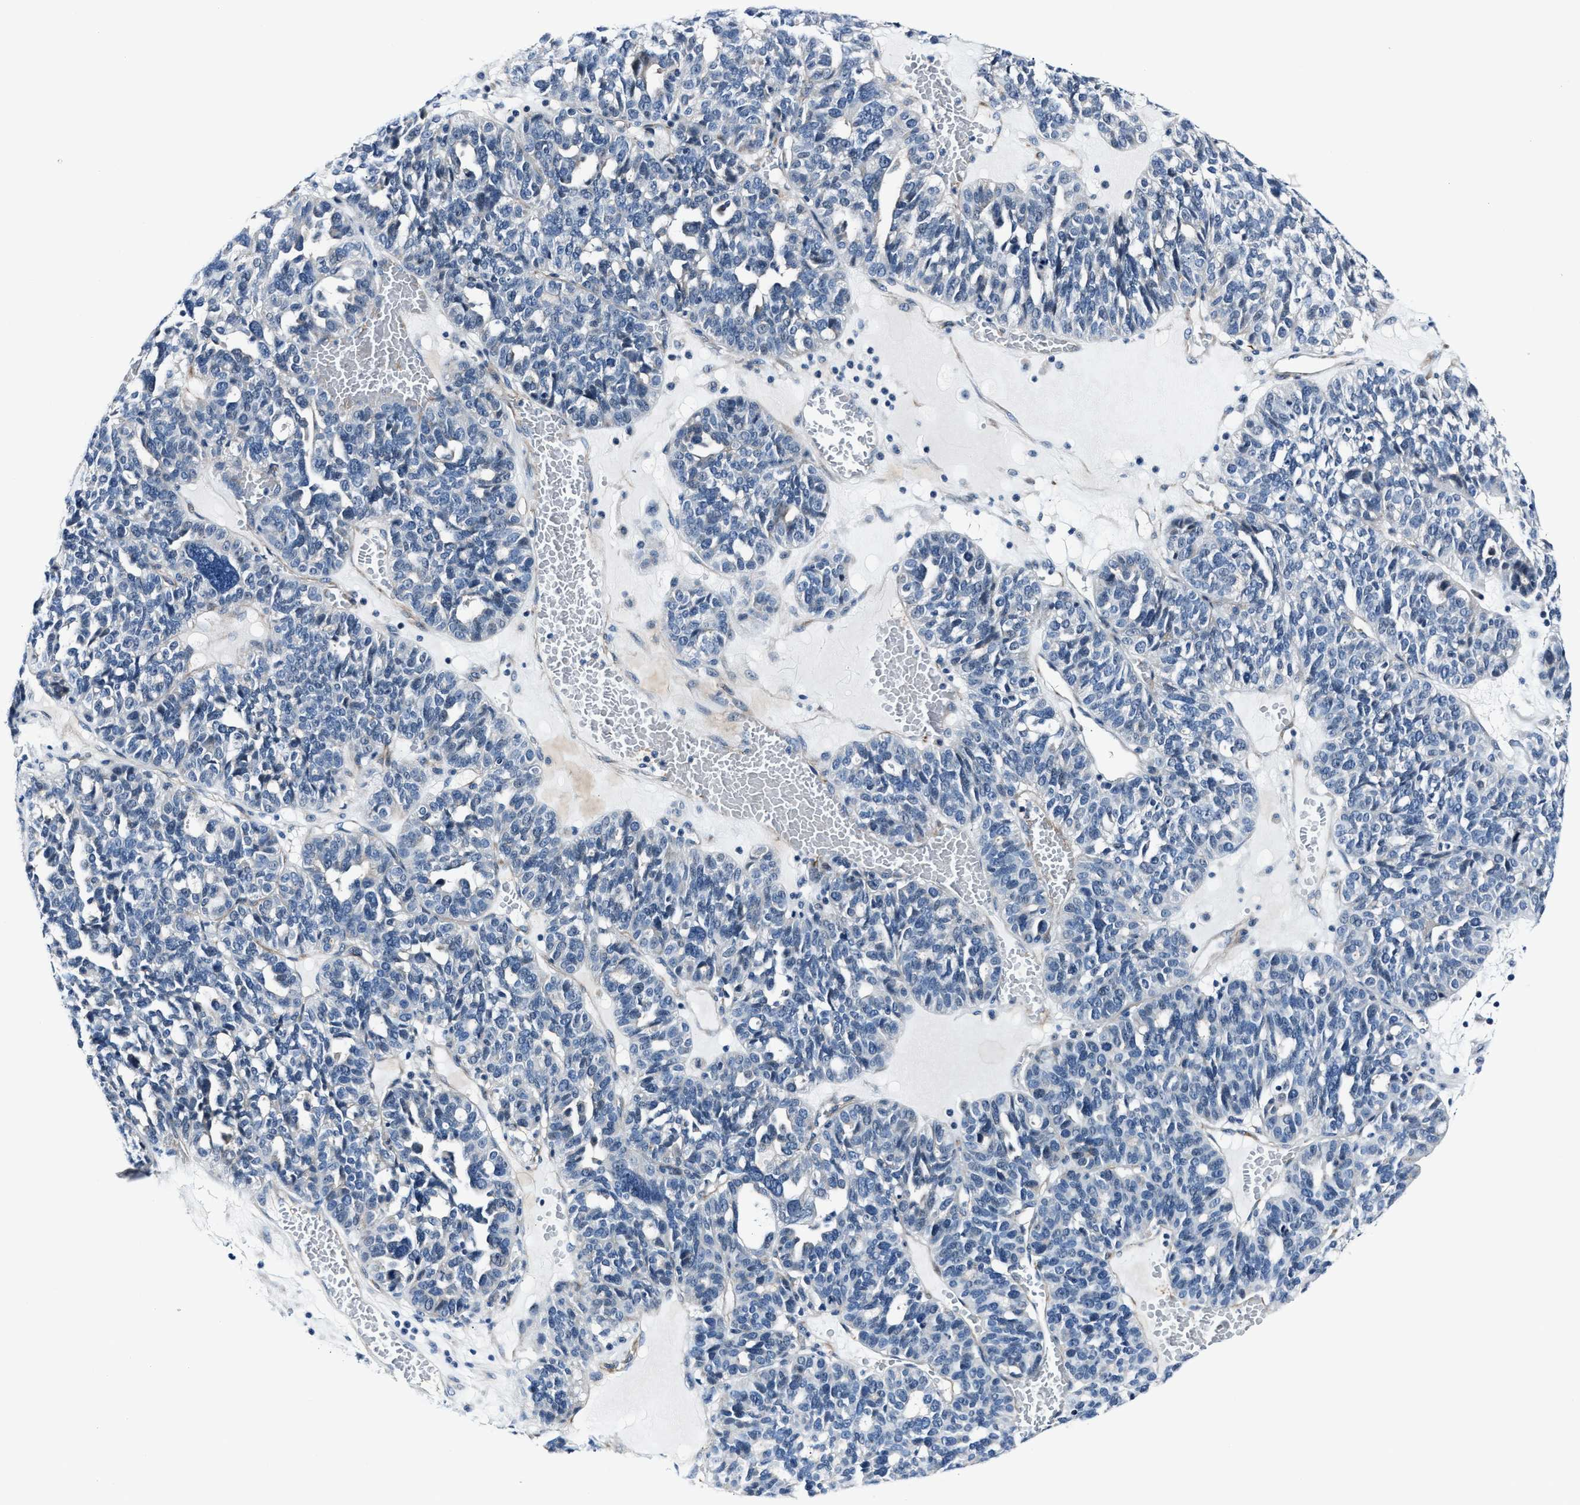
{"staining": {"intensity": "negative", "quantity": "none", "location": "none"}, "tissue": "ovarian cancer", "cell_type": "Tumor cells", "image_type": "cancer", "snomed": [{"axis": "morphology", "description": "Cystadenocarcinoma, serous, NOS"}, {"axis": "topography", "description": "Ovary"}], "caption": "Tumor cells are negative for protein expression in human ovarian serous cystadenocarcinoma.", "gene": "MPDZ", "patient": {"sex": "female", "age": 59}}